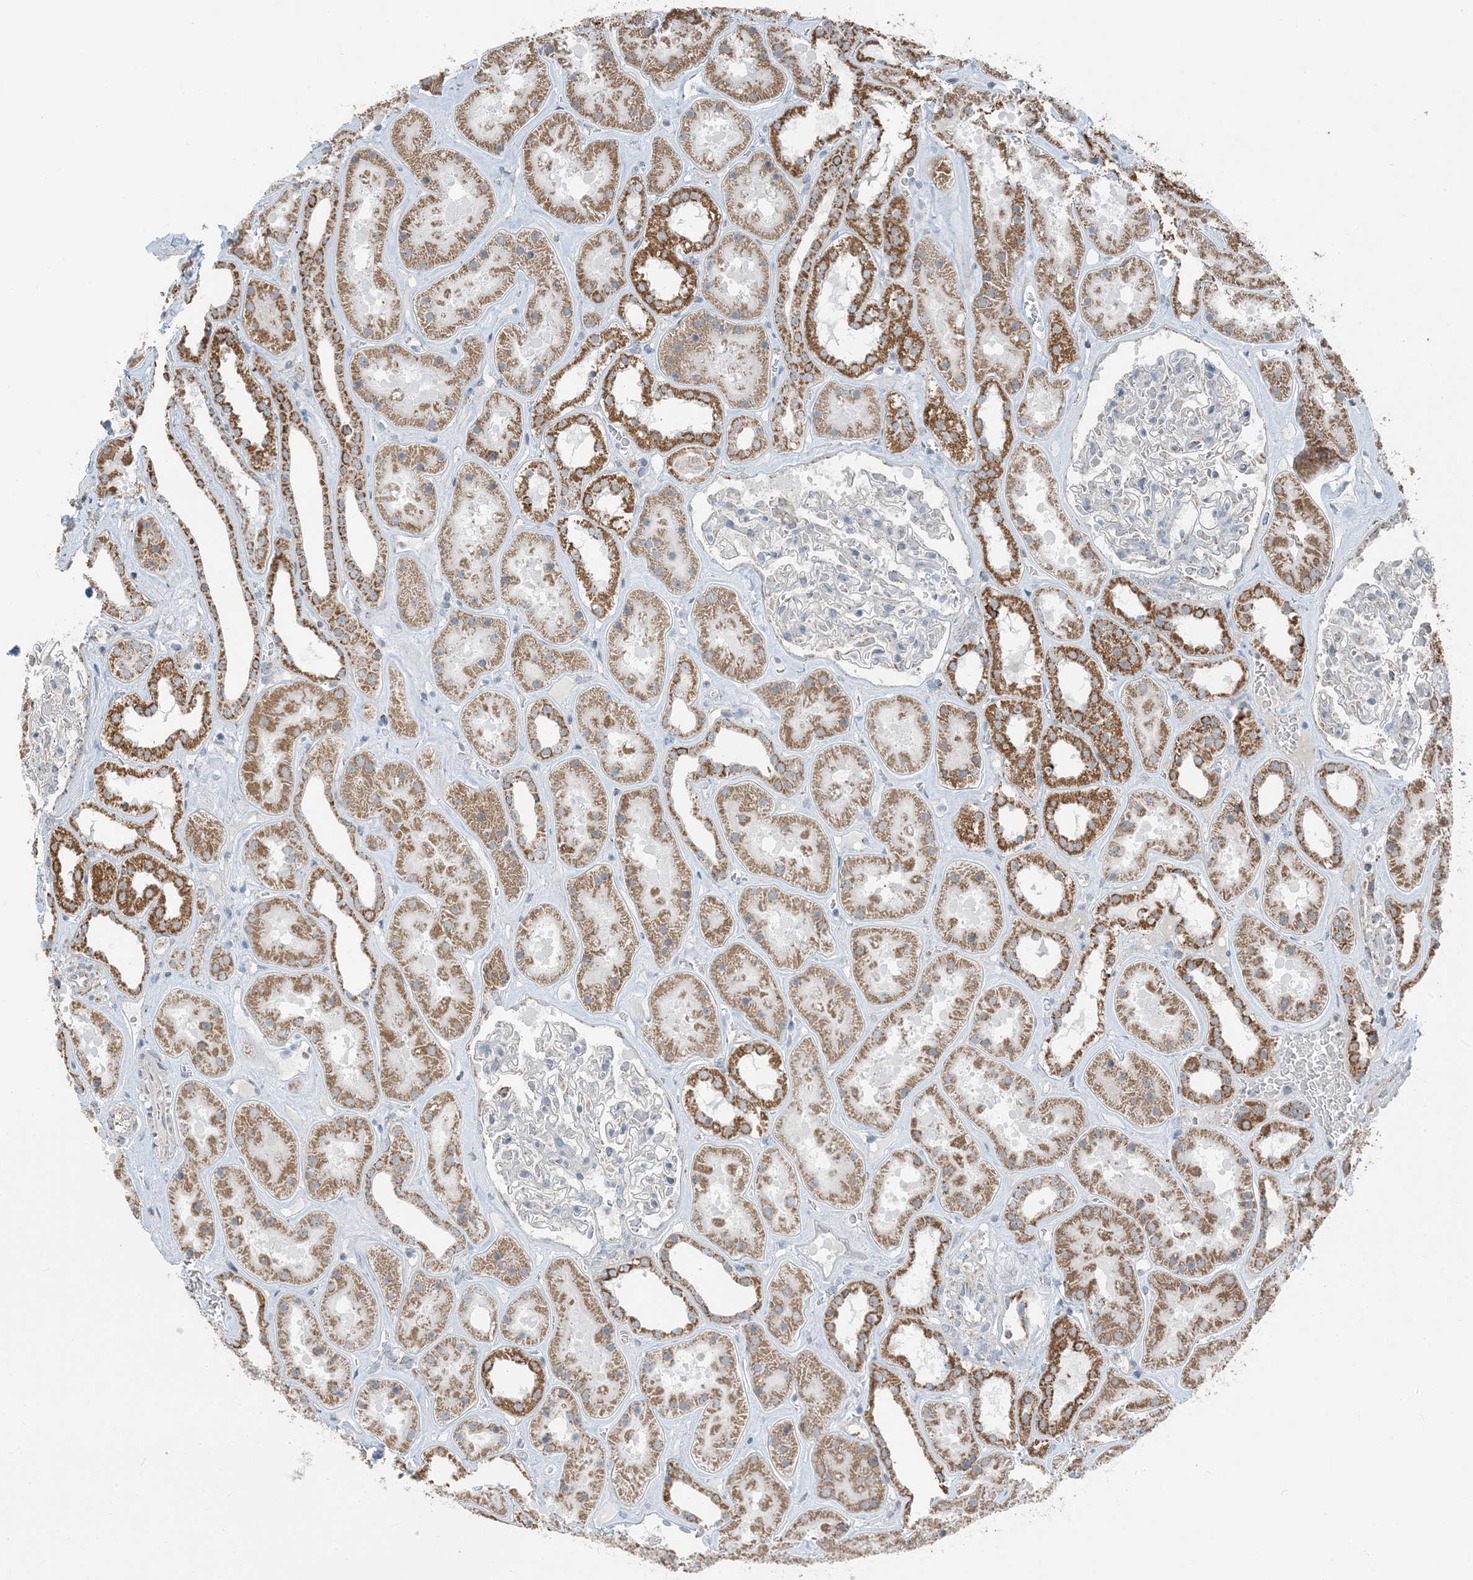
{"staining": {"intensity": "negative", "quantity": "none", "location": "none"}, "tissue": "kidney", "cell_type": "Cells in glomeruli", "image_type": "normal", "snomed": [{"axis": "morphology", "description": "Normal tissue, NOS"}, {"axis": "topography", "description": "Kidney"}], "caption": "Cells in glomeruli show no significant staining in benign kidney.", "gene": "PILRB", "patient": {"sex": "female", "age": 41}}